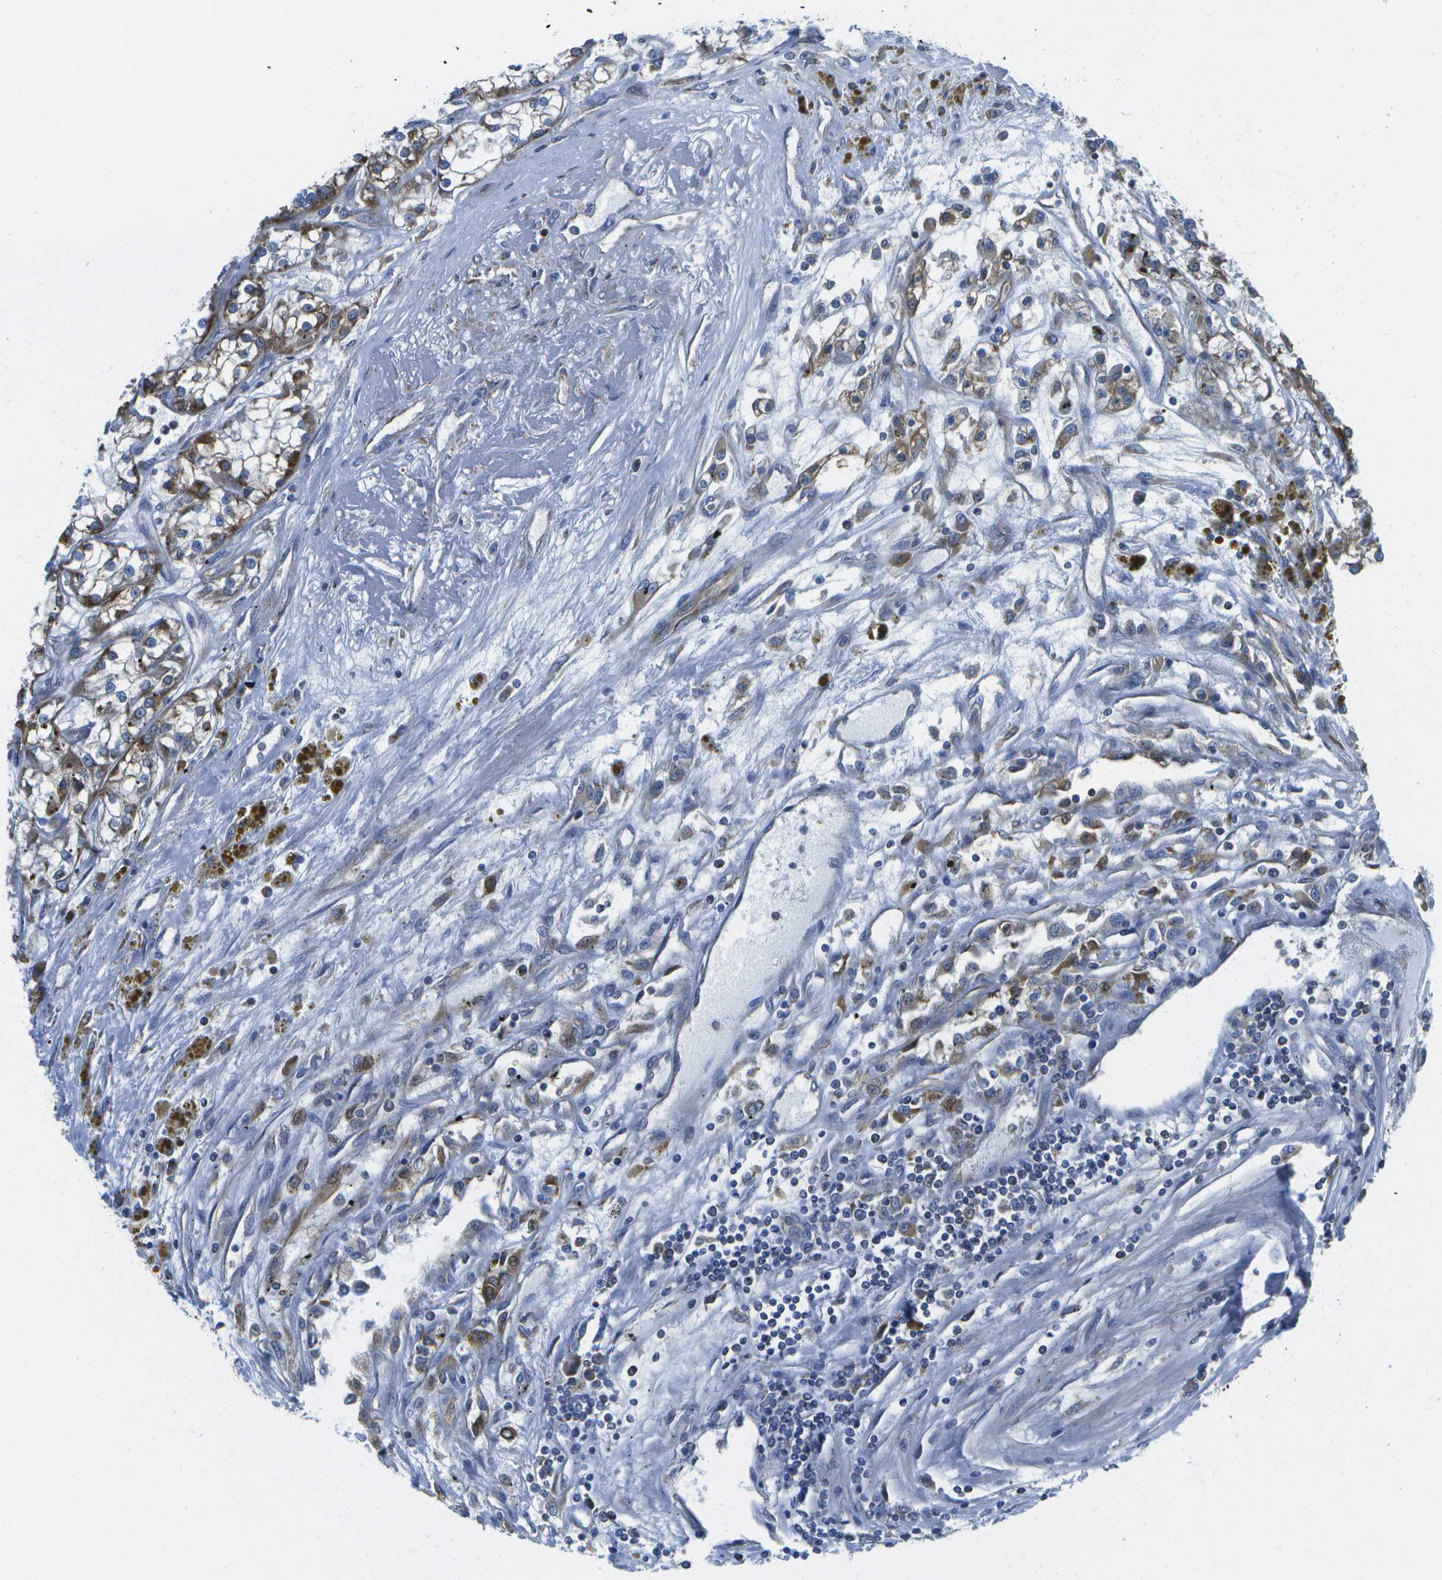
{"staining": {"intensity": "moderate", "quantity": ">75%", "location": "cytoplasmic/membranous"}, "tissue": "renal cancer", "cell_type": "Tumor cells", "image_type": "cancer", "snomed": [{"axis": "morphology", "description": "Adenocarcinoma, NOS"}, {"axis": "topography", "description": "Kidney"}], "caption": "This is a histology image of IHC staining of renal cancer (adenocarcinoma), which shows moderate positivity in the cytoplasmic/membranous of tumor cells.", "gene": "GDF5", "patient": {"sex": "female", "age": 52}}